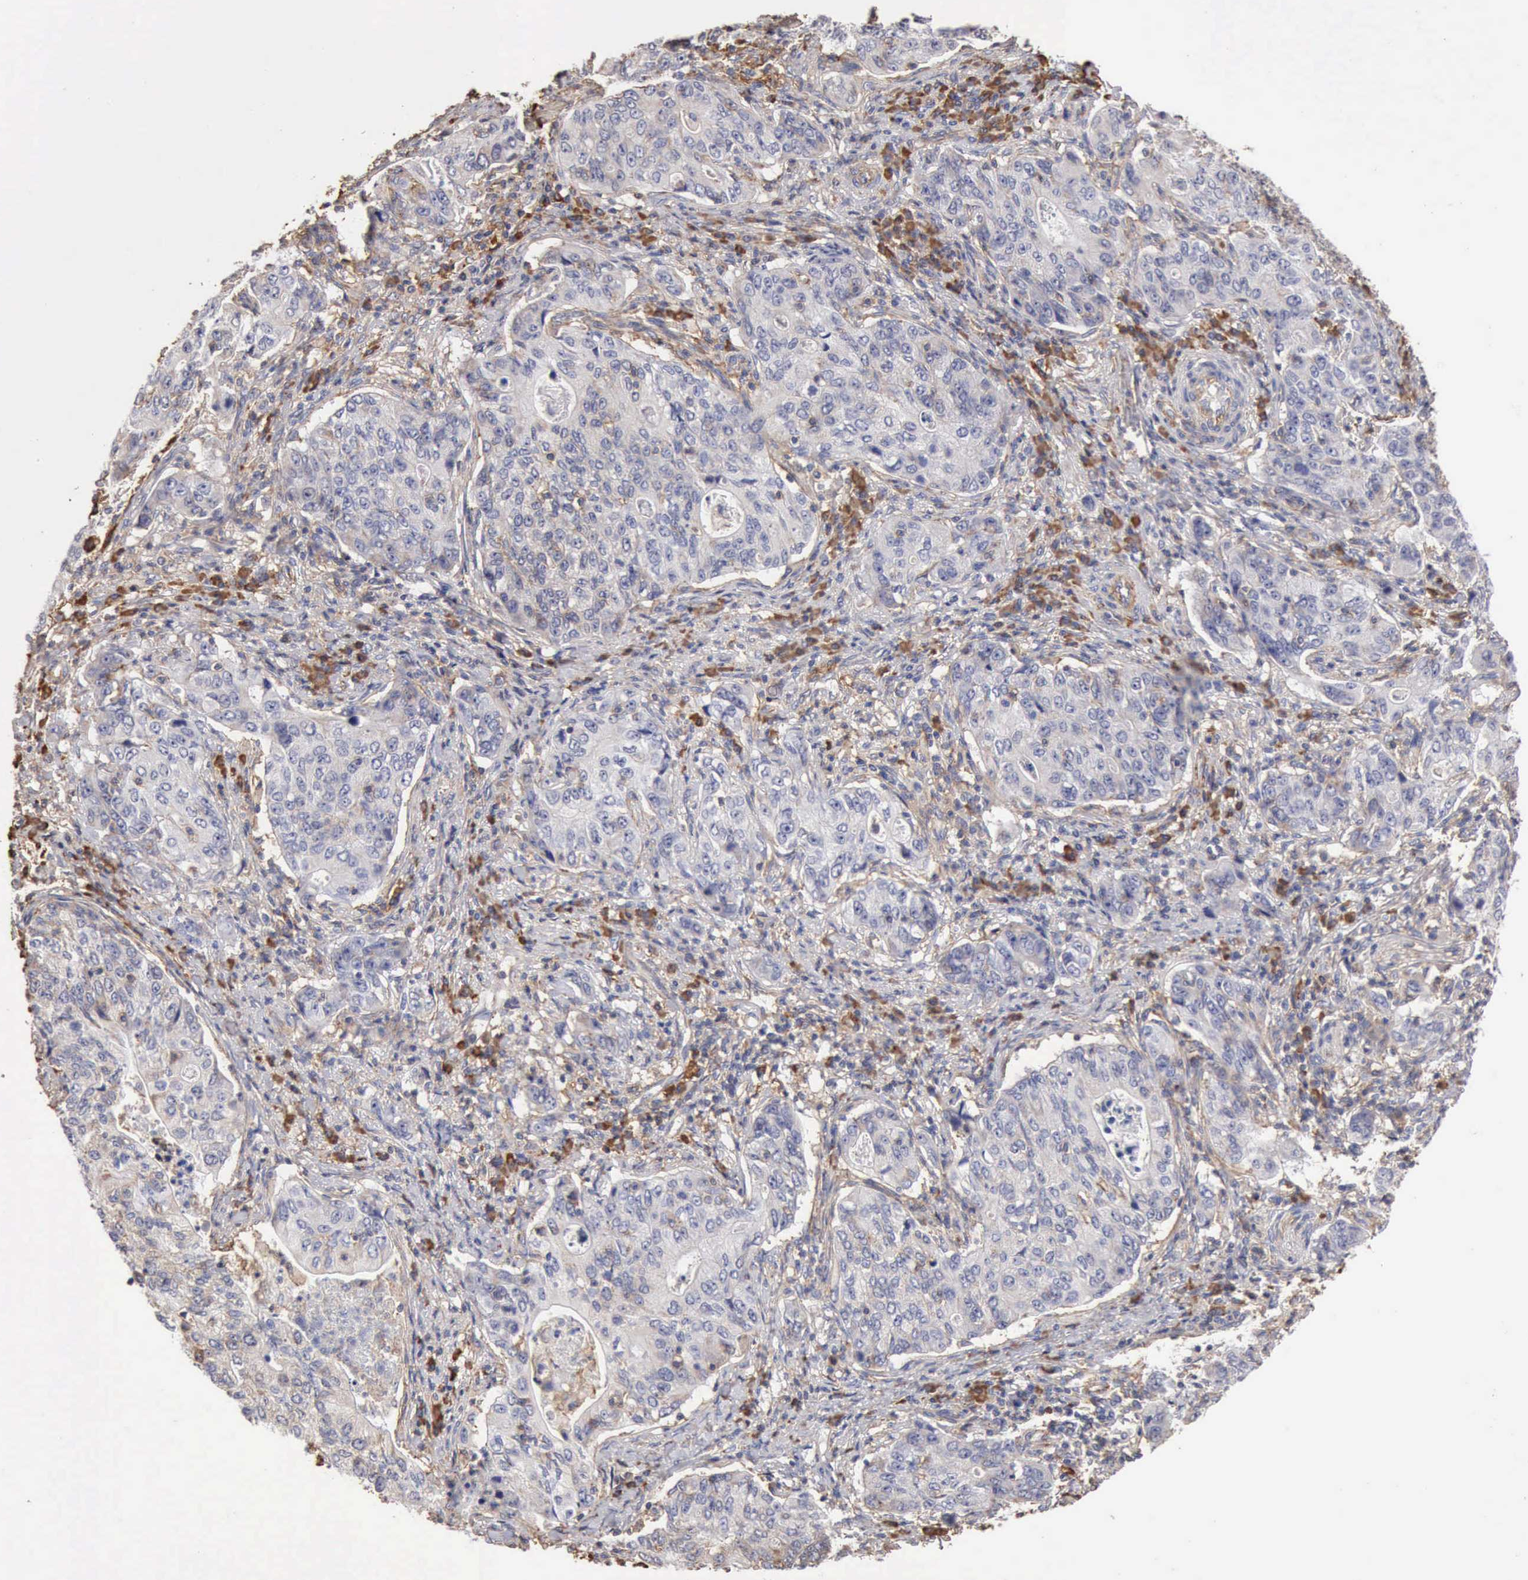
{"staining": {"intensity": "weak", "quantity": "<25%", "location": "cytoplasmic/membranous"}, "tissue": "stomach cancer", "cell_type": "Tumor cells", "image_type": "cancer", "snomed": [{"axis": "morphology", "description": "Adenocarcinoma, NOS"}, {"axis": "topography", "description": "Esophagus"}, {"axis": "topography", "description": "Stomach"}], "caption": "Immunohistochemical staining of stomach cancer (adenocarcinoma) shows no significant staining in tumor cells.", "gene": "GPR101", "patient": {"sex": "male", "age": 74}}